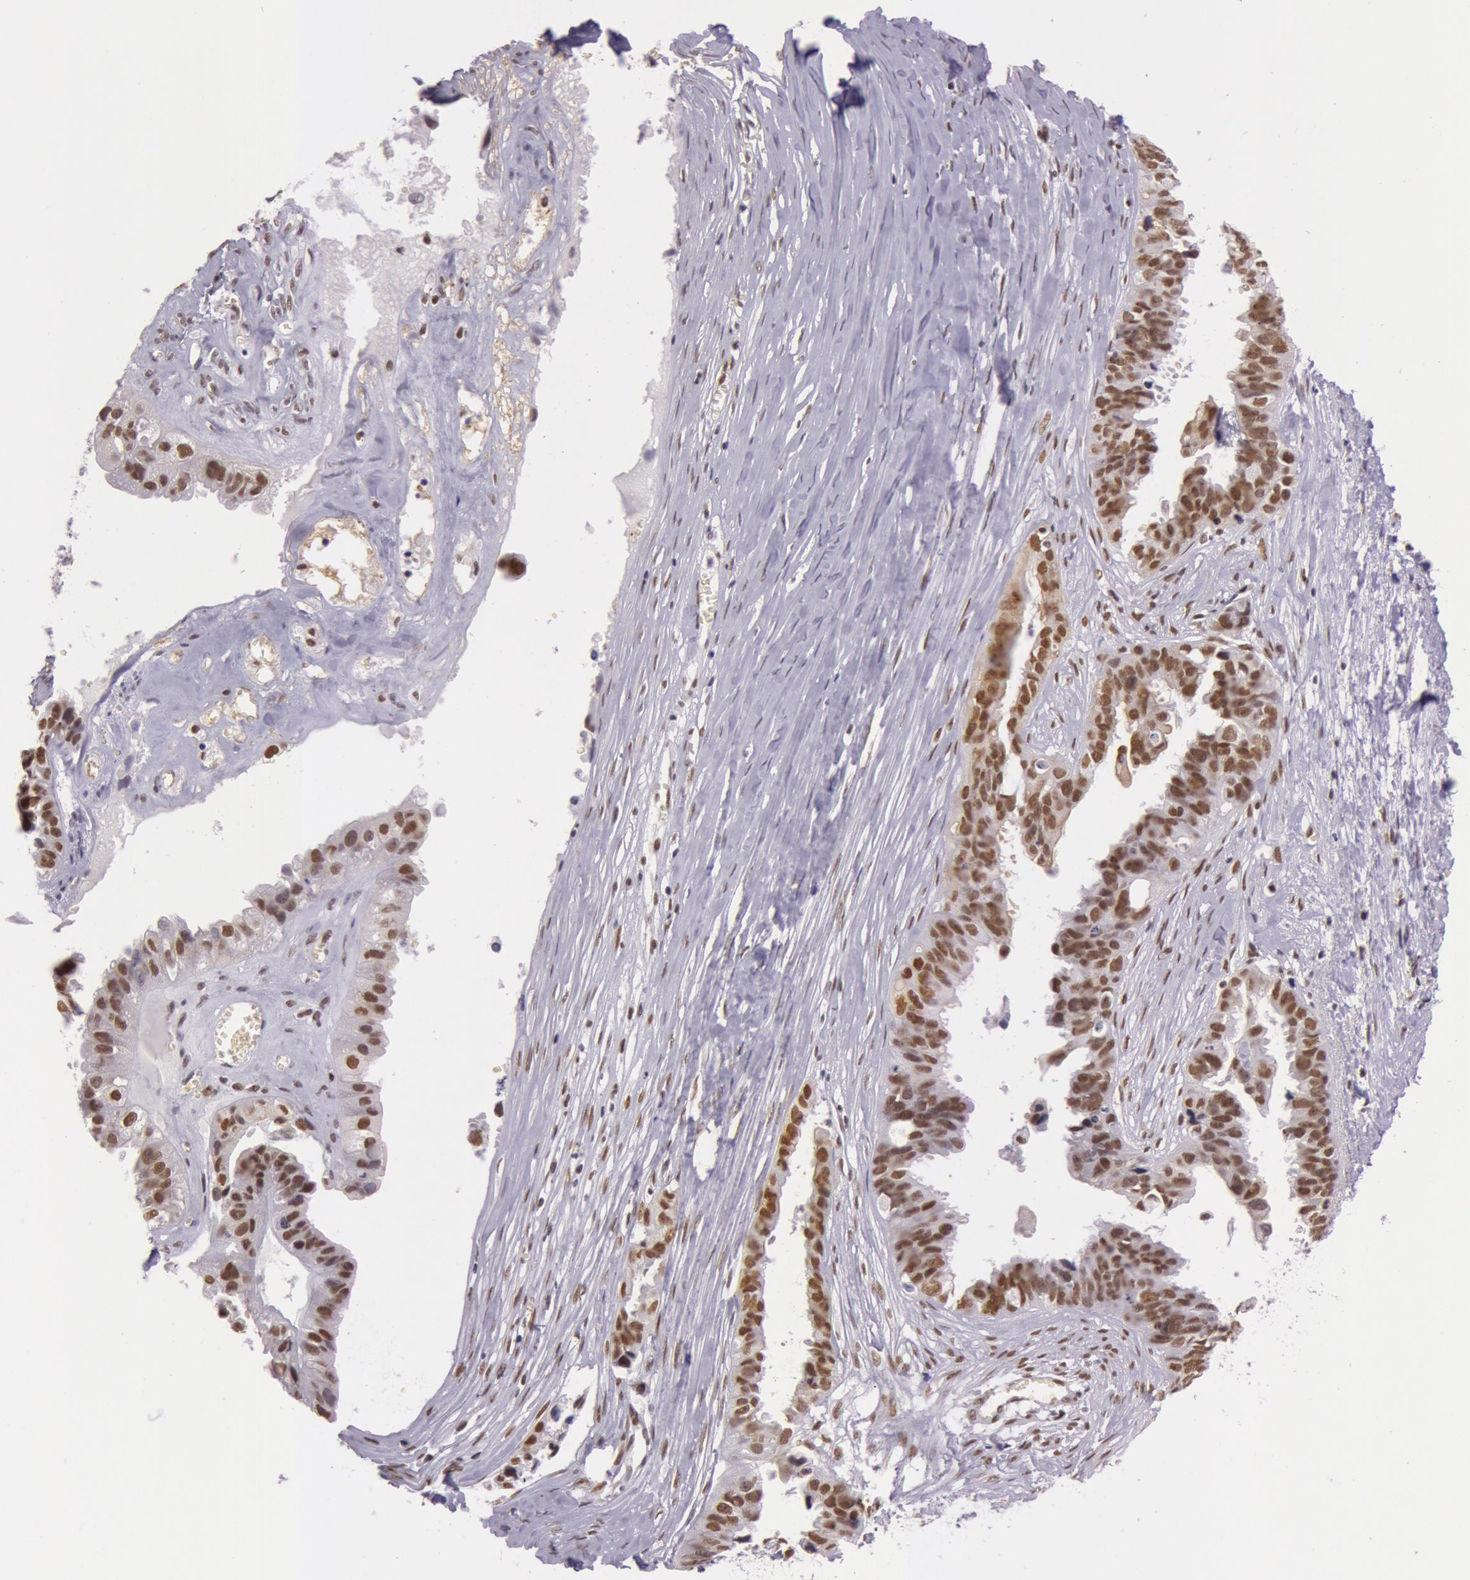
{"staining": {"intensity": "strong", "quantity": ">75%", "location": "nuclear"}, "tissue": "ovarian cancer", "cell_type": "Tumor cells", "image_type": "cancer", "snomed": [{"axis": "morphology", "description": "Carcinoma, endometroid"}, {"axis": "topography", "description": "Ovary"}], "caption": "Tumor cells show high levels of strong nuclear expression in about >75% of cells in endometroid carcinoma (ovarian).", "gene": "NBN", "patient": {"sex": "female", "age": 85}}